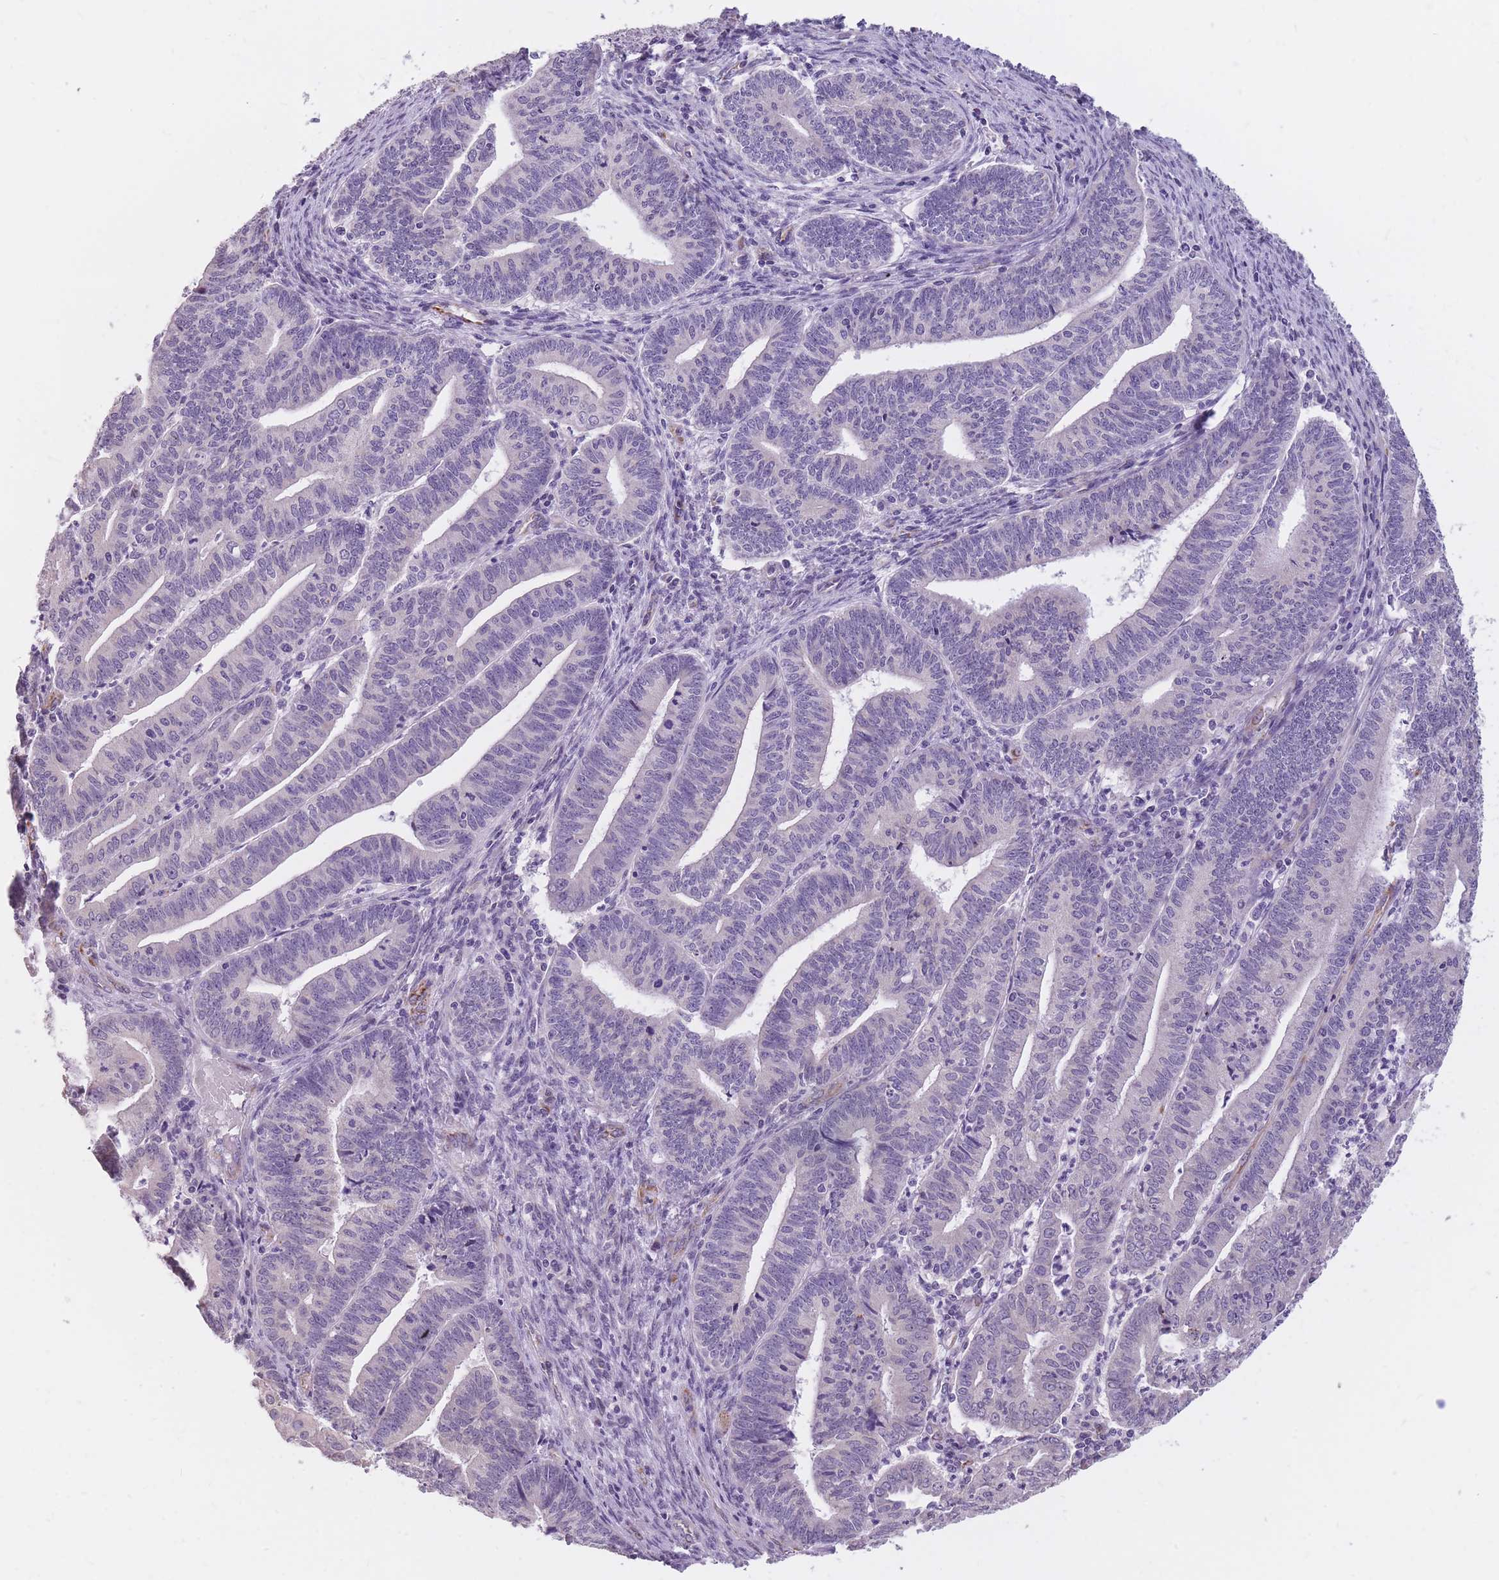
{"staining": {"intensity": "negative", "quantity": "none", "location": "none"}, "tissue": "endometrial cancer", "cell_type": "Tumor cells", "image_type": "cancer", "snomed": [{"axis": "morphology", "description": "Adenocarcinoma, NOS"}, {"axis": "topography", "description": "Endometrium"}], "caption": "DAB (3,3'-diaminobenzidine) immunohistochemical staining of human endometrial adenocarcinoma shows no significant positivity in tumor cells.", "gene": "RNF170", "patient": {"sex": "female", "age": 60}}